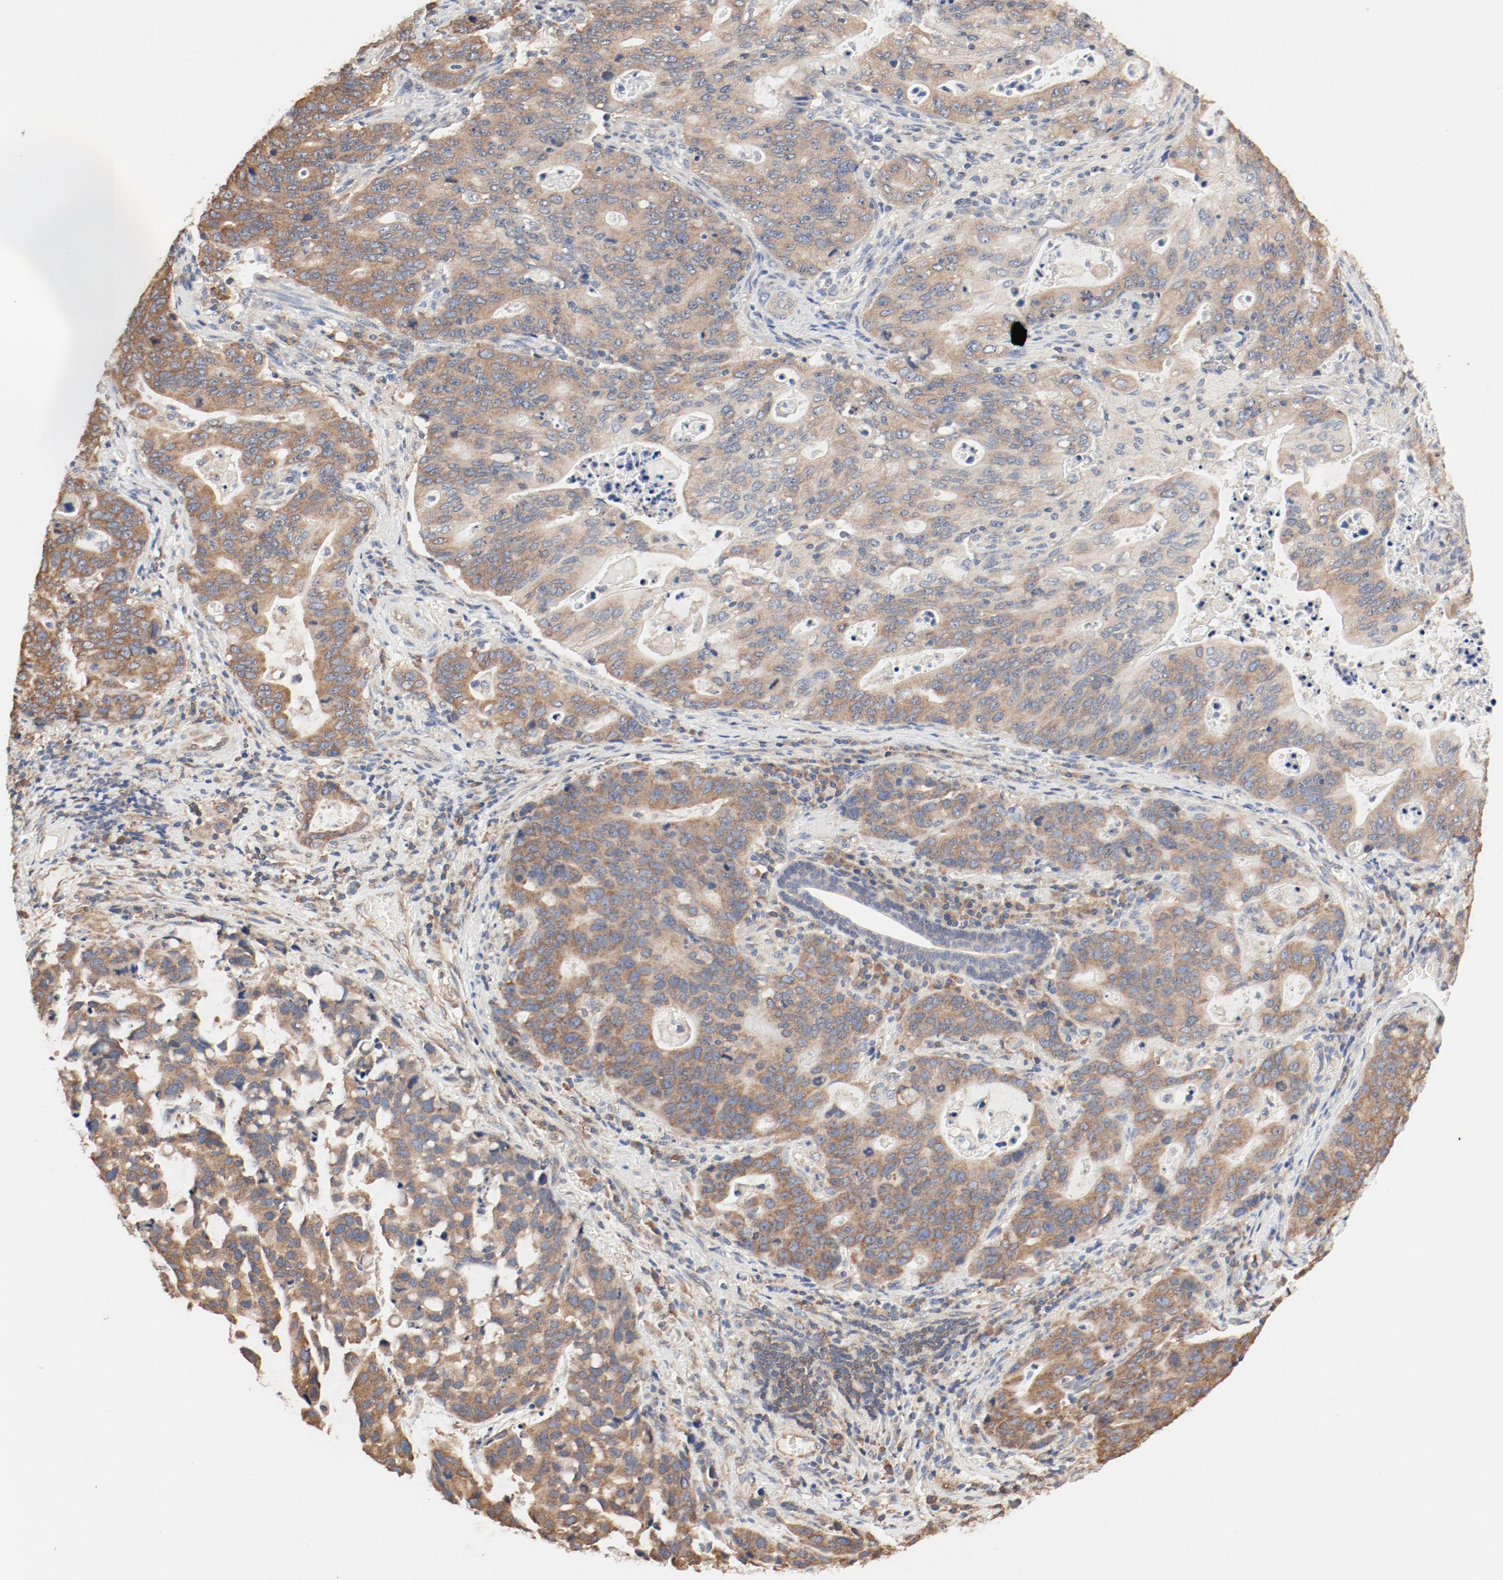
{"staining": {"intensity": "moderate", "quantity": ">75%", "location": "cytoplasmic/membranous"}, "tissue": "stomach cancer", "cell_type": "Tumor cells", "image_type": "cancer", "snomed": [{"axis": "morphology", "description": "Adenocarcinoma, NOS"}, {"axis": "topography", "description": "Esophagus"}, {"axis": "topography", "description": "Stomach"}], "caption": "Protein expression analysis of human adenocarcinoma (stomach) reveals moderate cytoplasmic/membranous expression in approximately >75% of tumor cells.", "gene": "RPS6", "patient": {"sex": "male", "age": 74}}